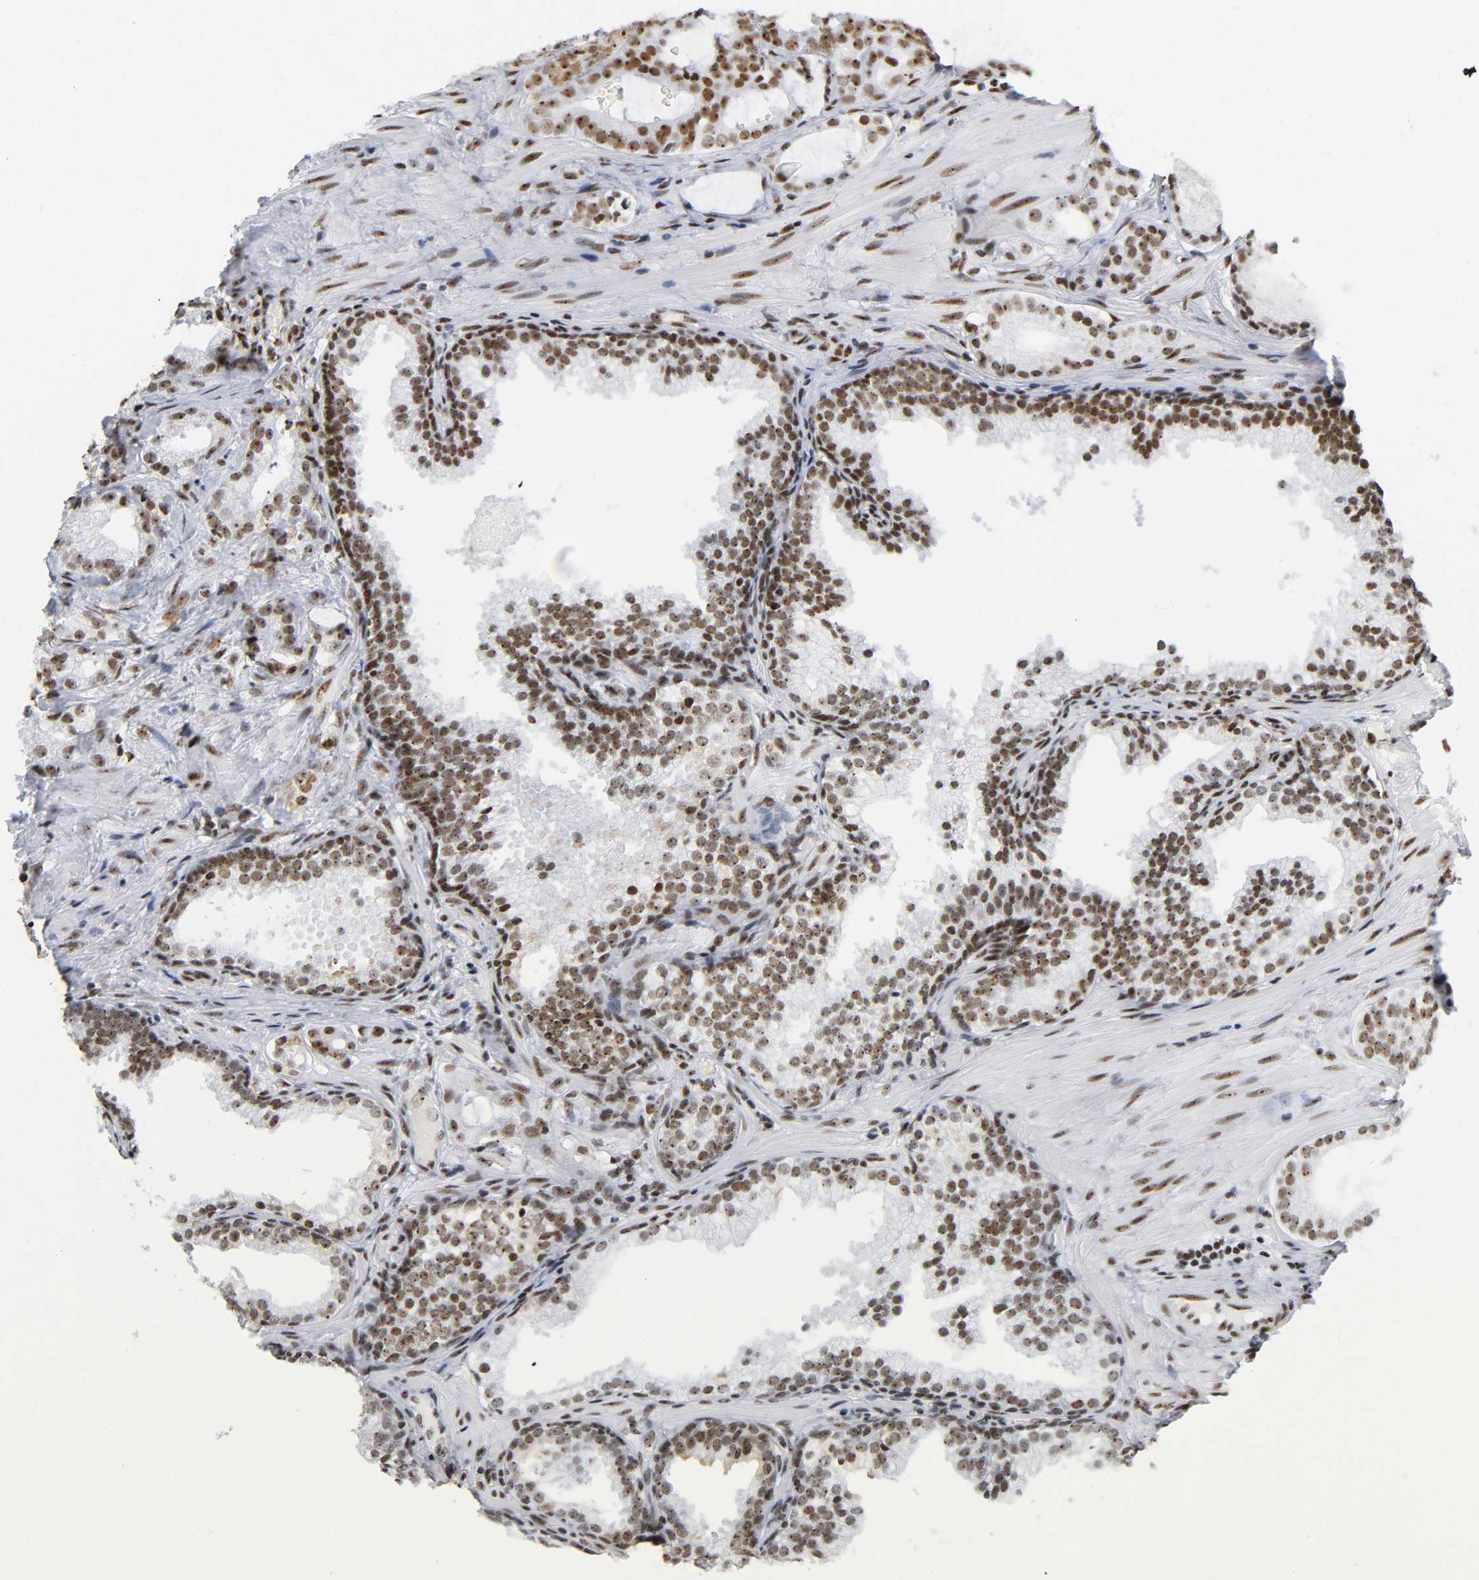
{"staining": {"intensity": "moderate", "quantity": ">75%", "location": "nuclear"}, "tissue": "prostate cancer", "cell_type": "Tumor cells", "image_type": "cancer", "snomed": [{"axis": "morphology", "description": "Adenocarcinoma, Low grade"}, {"axis": "topography", "description": "Prostate"}], "caption": "Human prostate cancer stained with a brown dye exhibits moderate nuclear positive positivity in about >75% of tumor cells.", "gene": "UBTF", "patient": {"sex": "male", "age": 59}}